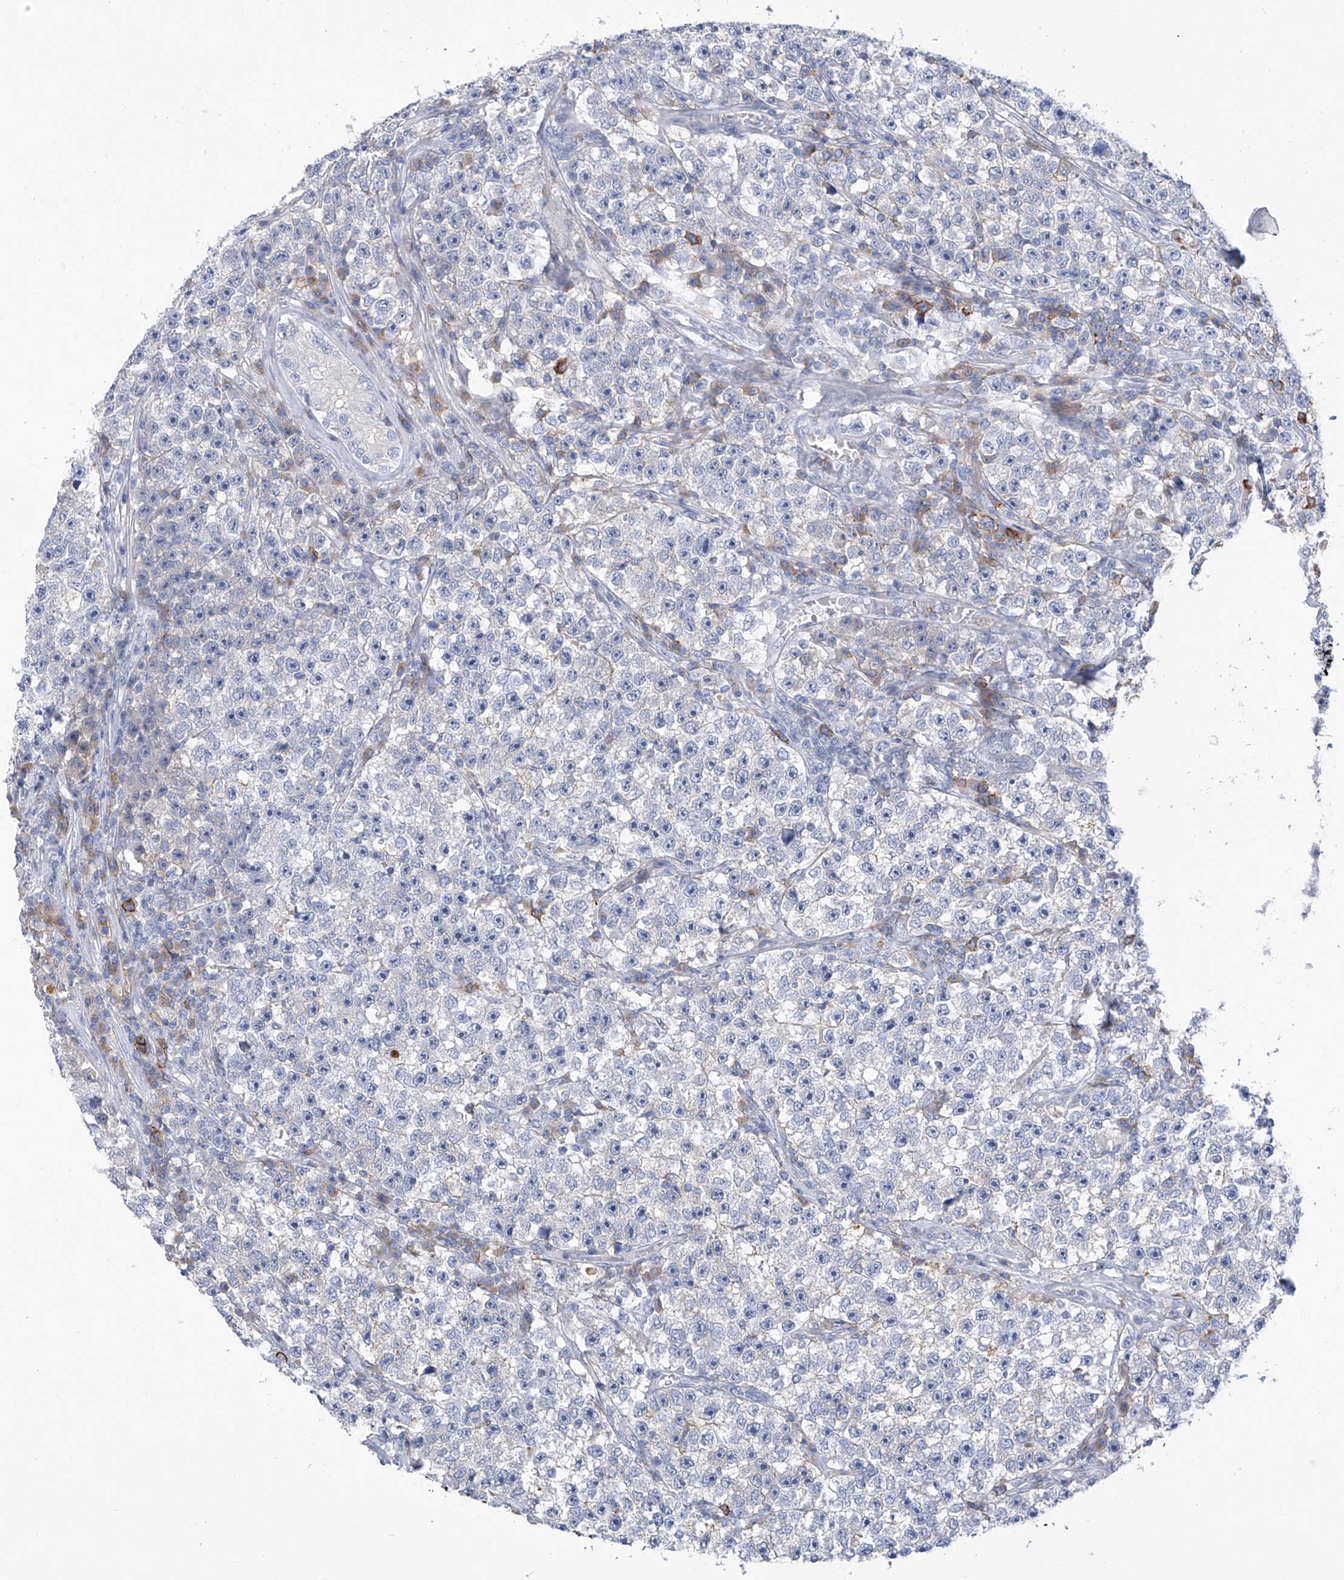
{"staining": {"intensity": "negative", "quantity": "none", "location": "none"}, "tissue": "testis cancer", "cell_type": "Tumor cells", "image_type": "cancer", "snomed": [{"axis": "morphology", "description": "Seminoma, NOS"}, {"axis": "topography", "description": "Testis"}], "caption": "High magnification brightfield microscopy of testis cancer stained with DAB (3,3'-diaminobenzidine) (brown) and counterstained with hematoxylin (blue): tumor cells show no significant staining.", "gene": "SLCO4A1", "patient": {"sex": "male", "age": 22}}